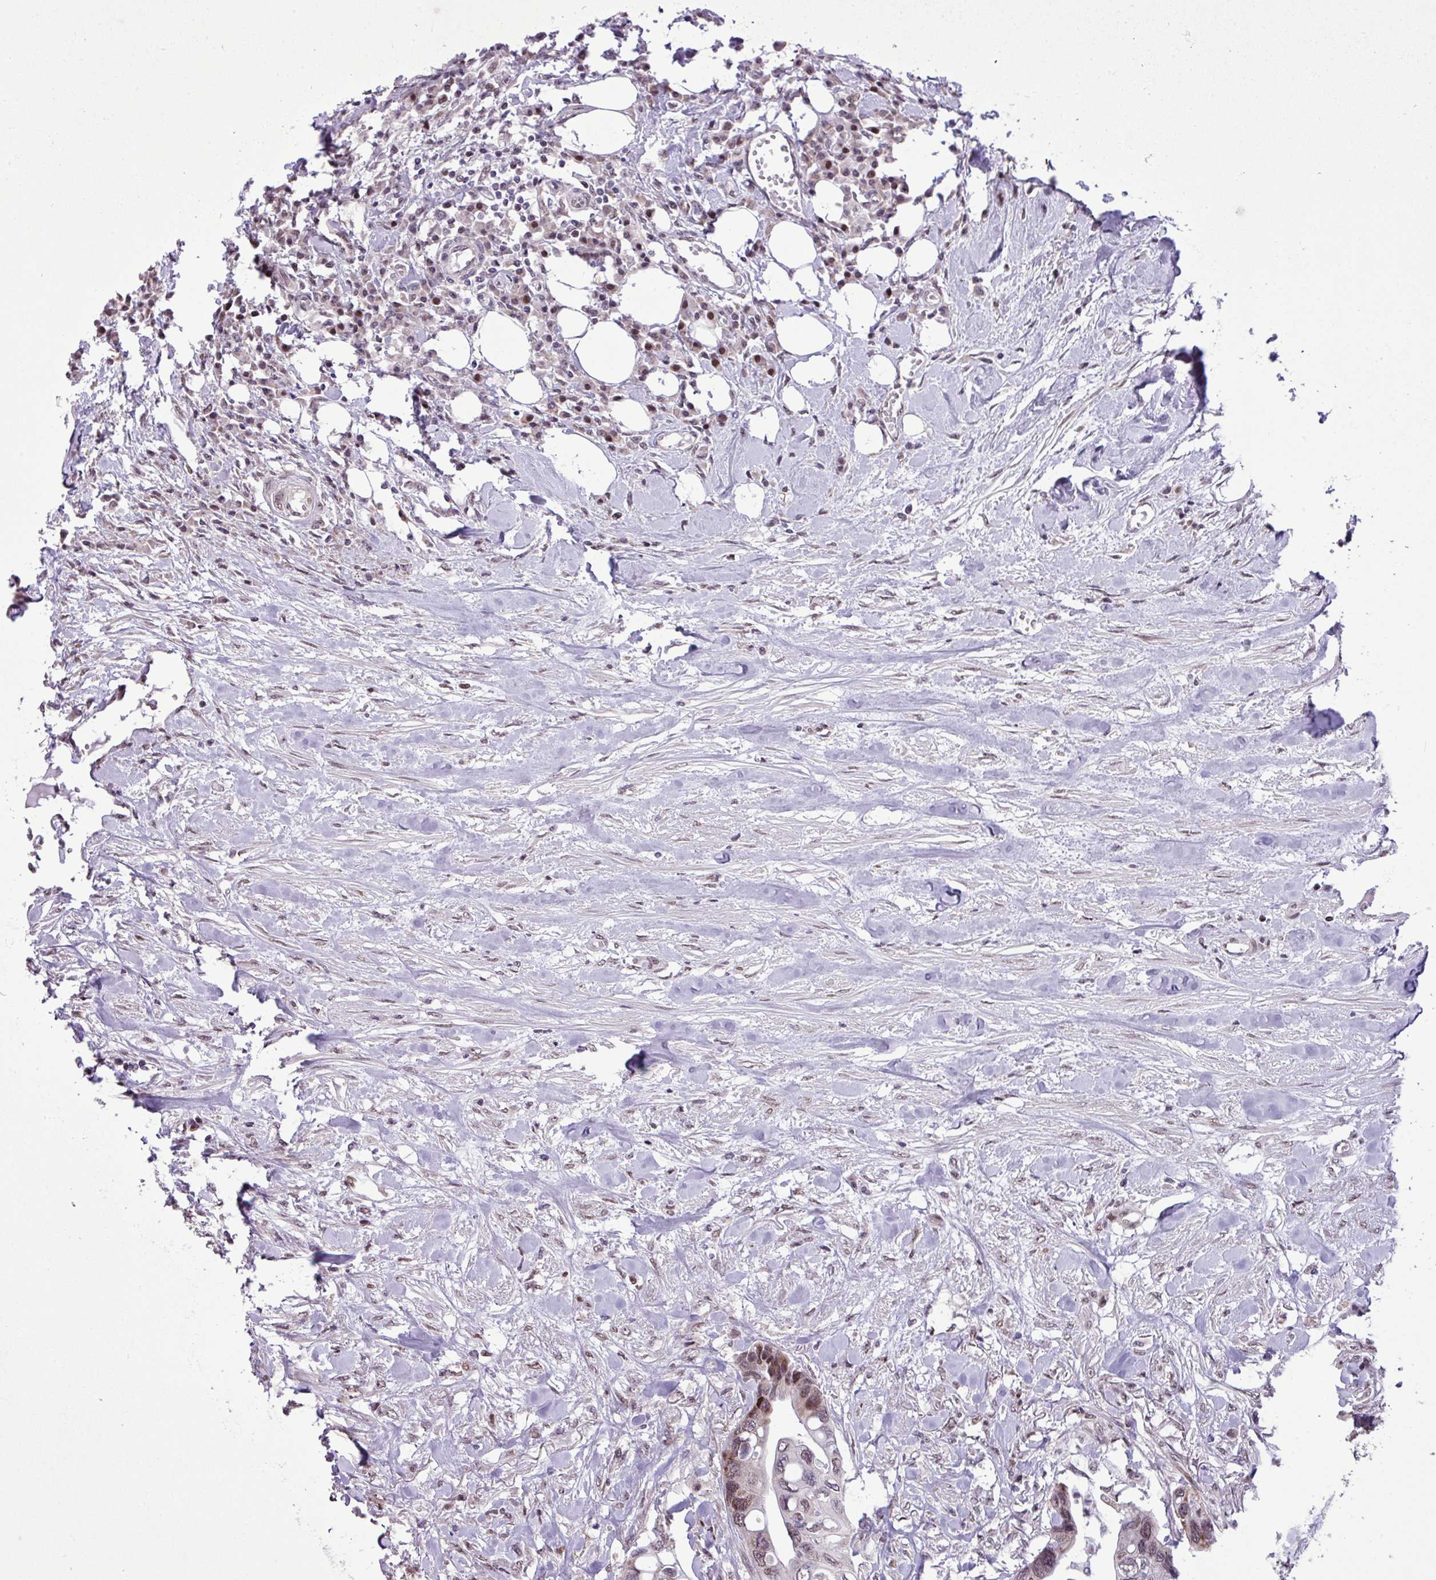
{"staining": {"intensity": "moderate", "quantity": "<25%", "location": "cytoplasmic/membranous,nuclear"}, "tissue": "colorectal cancer", "cell_type": "Tumor cells", "image_type": "cancer", "snomed": [{"axis": "morphology", "description": "Adenocarcinoma, NOS"}, {"axis": "topography", "description": "Rectum"}], "caption": "This is an image of IHC staining of colorectal cancer, which shows moderate staining in the cytoplasmic/membranous and nuclear of tumor cells.", "gene": "ZNF354A", "patient": {"sex": "male", "age": 57}}